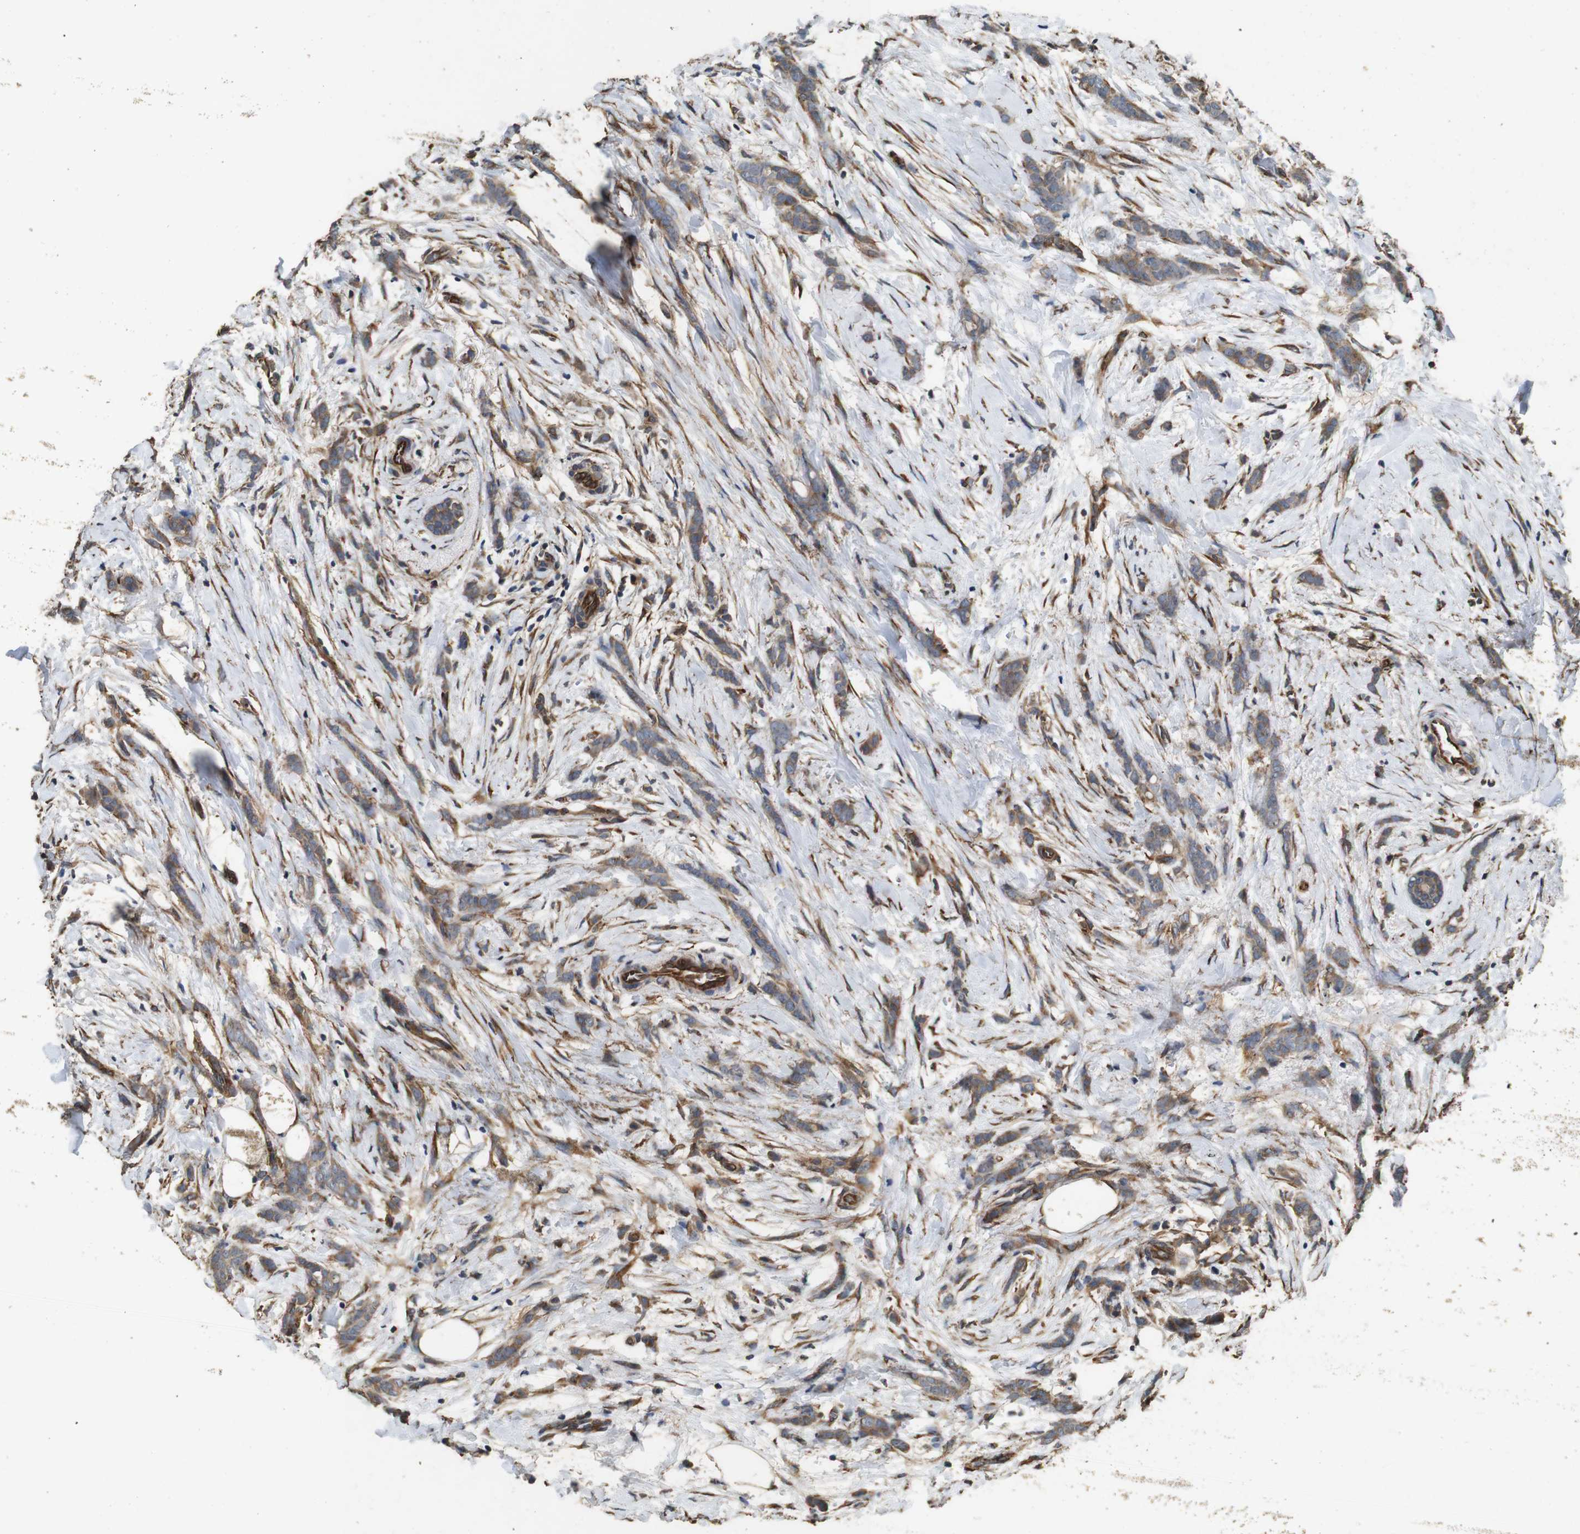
{"staining": {"intensity": "moderate", "quantity": ">75%", "location": "cytoplasmic/membranous"}, "tissue": "breast cancer", "cell_type": "Tumor cells", "image_type": "cancer", "snomed": [{"axis": "morphology", "description": "Lobular carcinoma, in situ"}, {"axis": "morphology", "description": "Lobular carcinoma"}, {"axis": "topography", "description": "Breast"}], "caption": "Tumor cells show moderate cytoplasmic/membranous staining in about >75% of cells in breast cancer.", "gene": "CNPY4", "patient": {"sex": "female", "age": 41}}